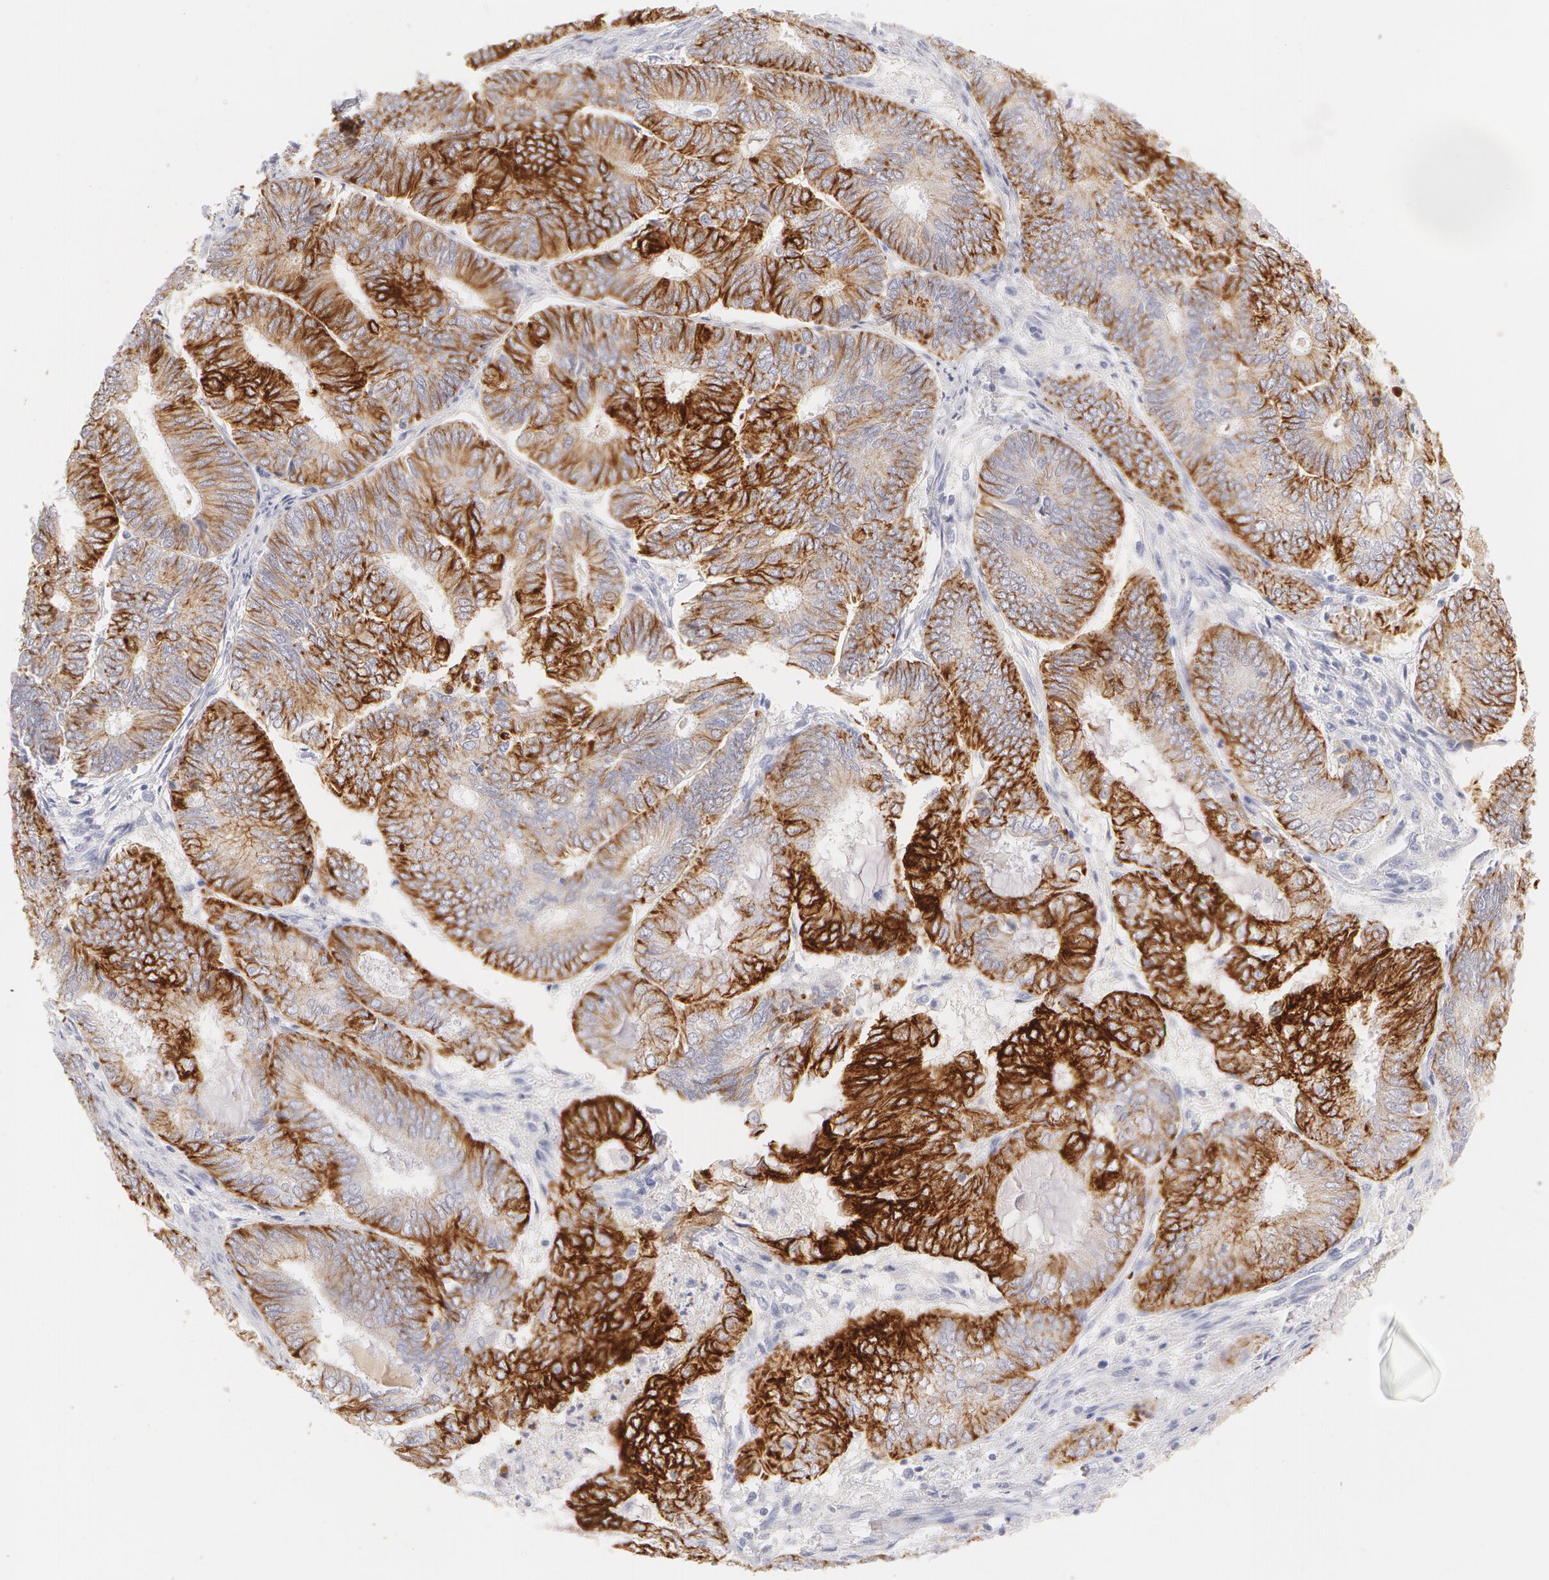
{"staining": {"intensity": "strong", "quantity": "25%-75%", "location": "cytoplasmic/membranous"}, "tissue": "endometrial cancer", "cell_type": "Tumor cells", "image_type": "cancer", "snomed": [{"axis": "morphology", "description": "Adenocarcinoma, NOS"}, {"axis": "topography", "description": "Endometrium"}], "caption": "High-power microscopy captured an immunohistochemistry photomicrograph of endometrial adenocarcinoma, revealing strong cytoplasmic/membranous staining in approximately 25%-75% of tumor cells. (IHC, brightfield microscopy, high magnification).", "gene": "KRT8", "patient": {"sex": "female", "age": 59}}